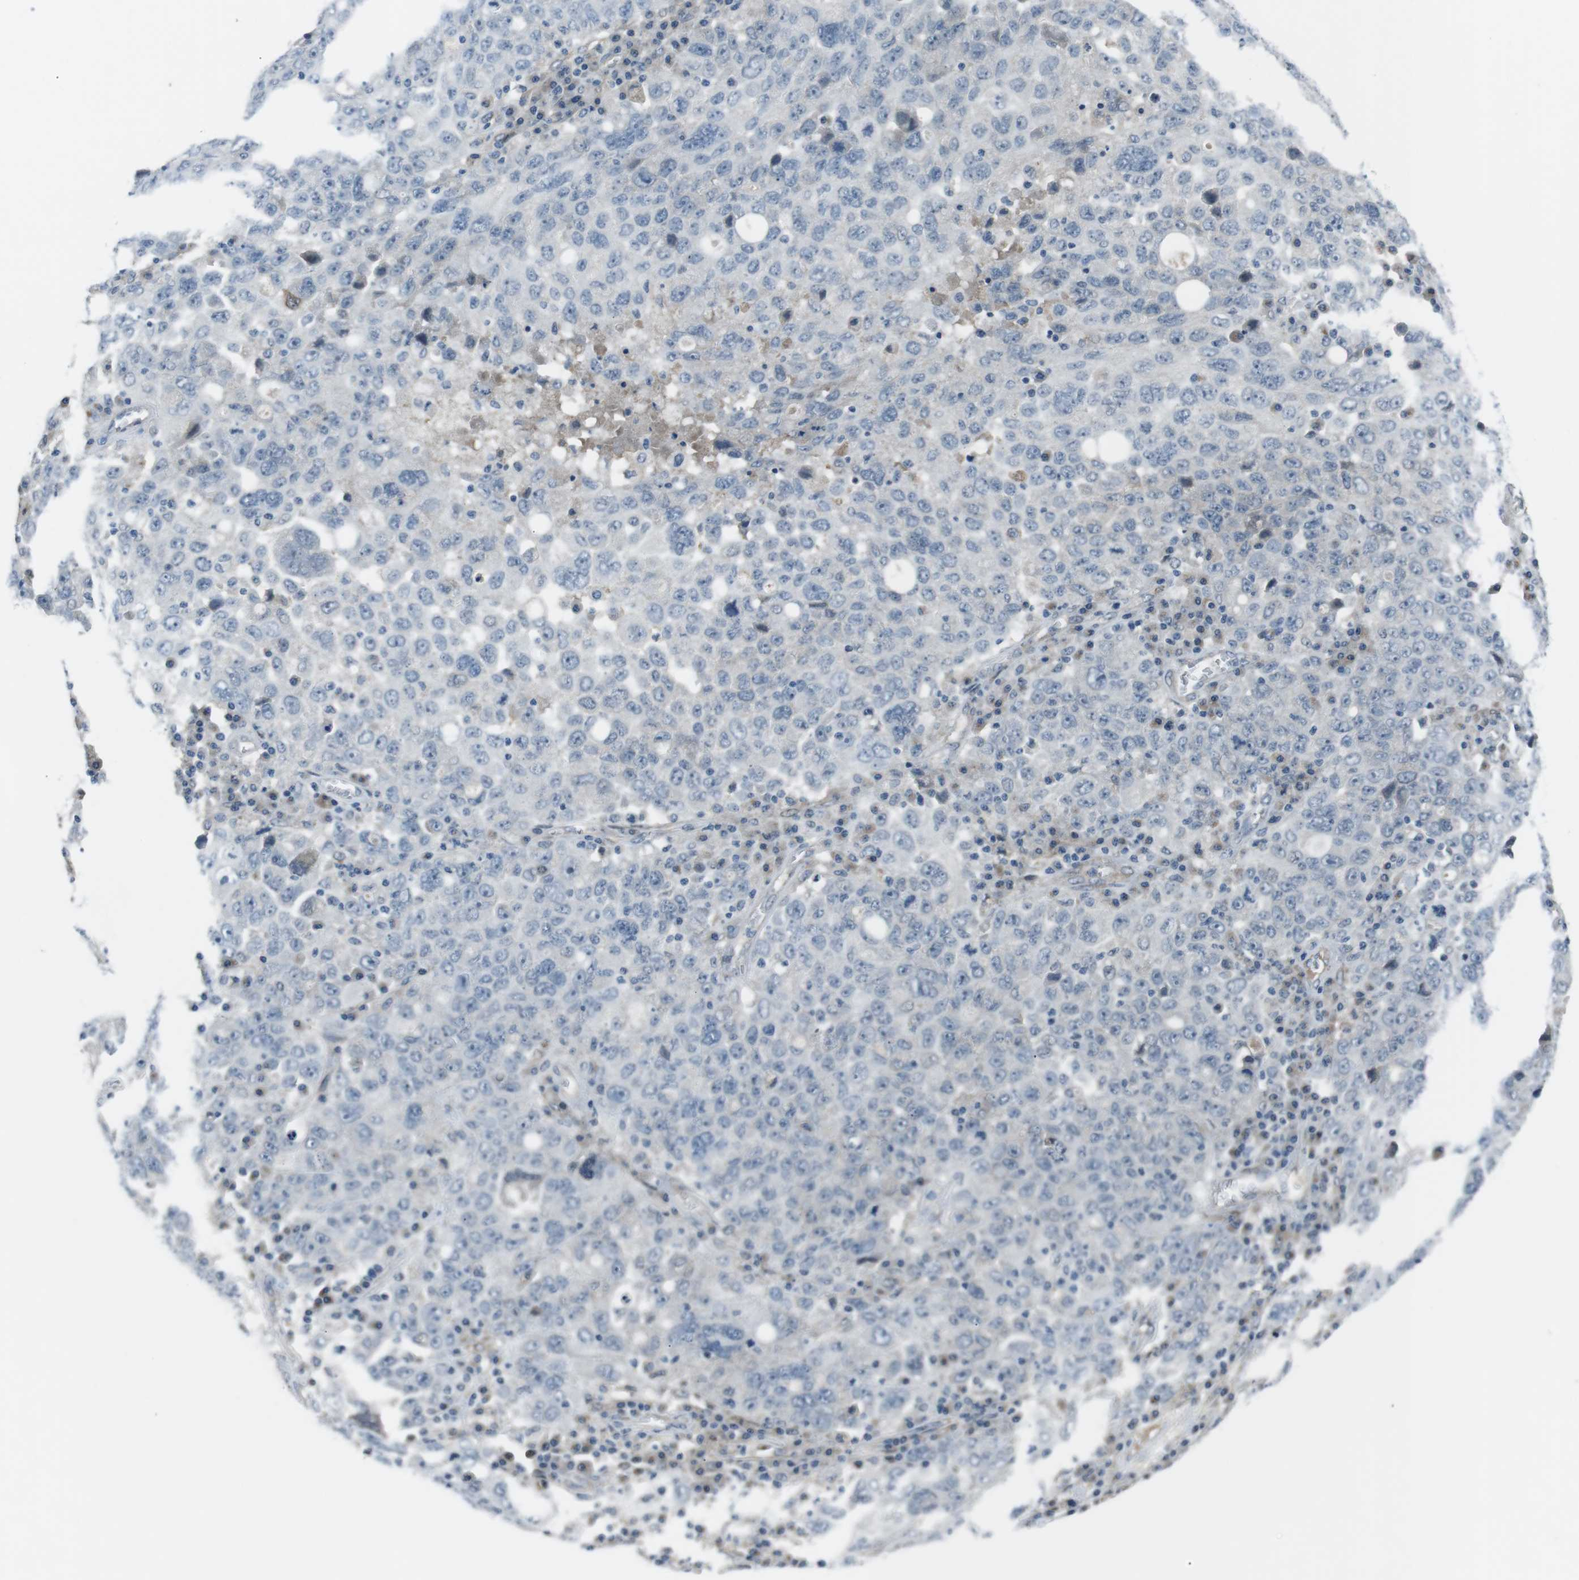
{"staining": {"intensity": "negative", "quantity": "none", "location": "none"}, "tissue": "ovarian cancer", "cell_type": "Tumor cells", "image_type": "cancer", "snomed": [{"axis": "morphology", "description": "Carcinoma, endometroid"}, {"axis": "topography", "description": "Ovary"}], "caption": "Tumor cells show no significant expression in ovarian endometroid carcinoma. (Brightfield microscopy of DAB IHC at high magnification).", "gene": "ANK2", "patient": {"sex": "female", "age": 62}}